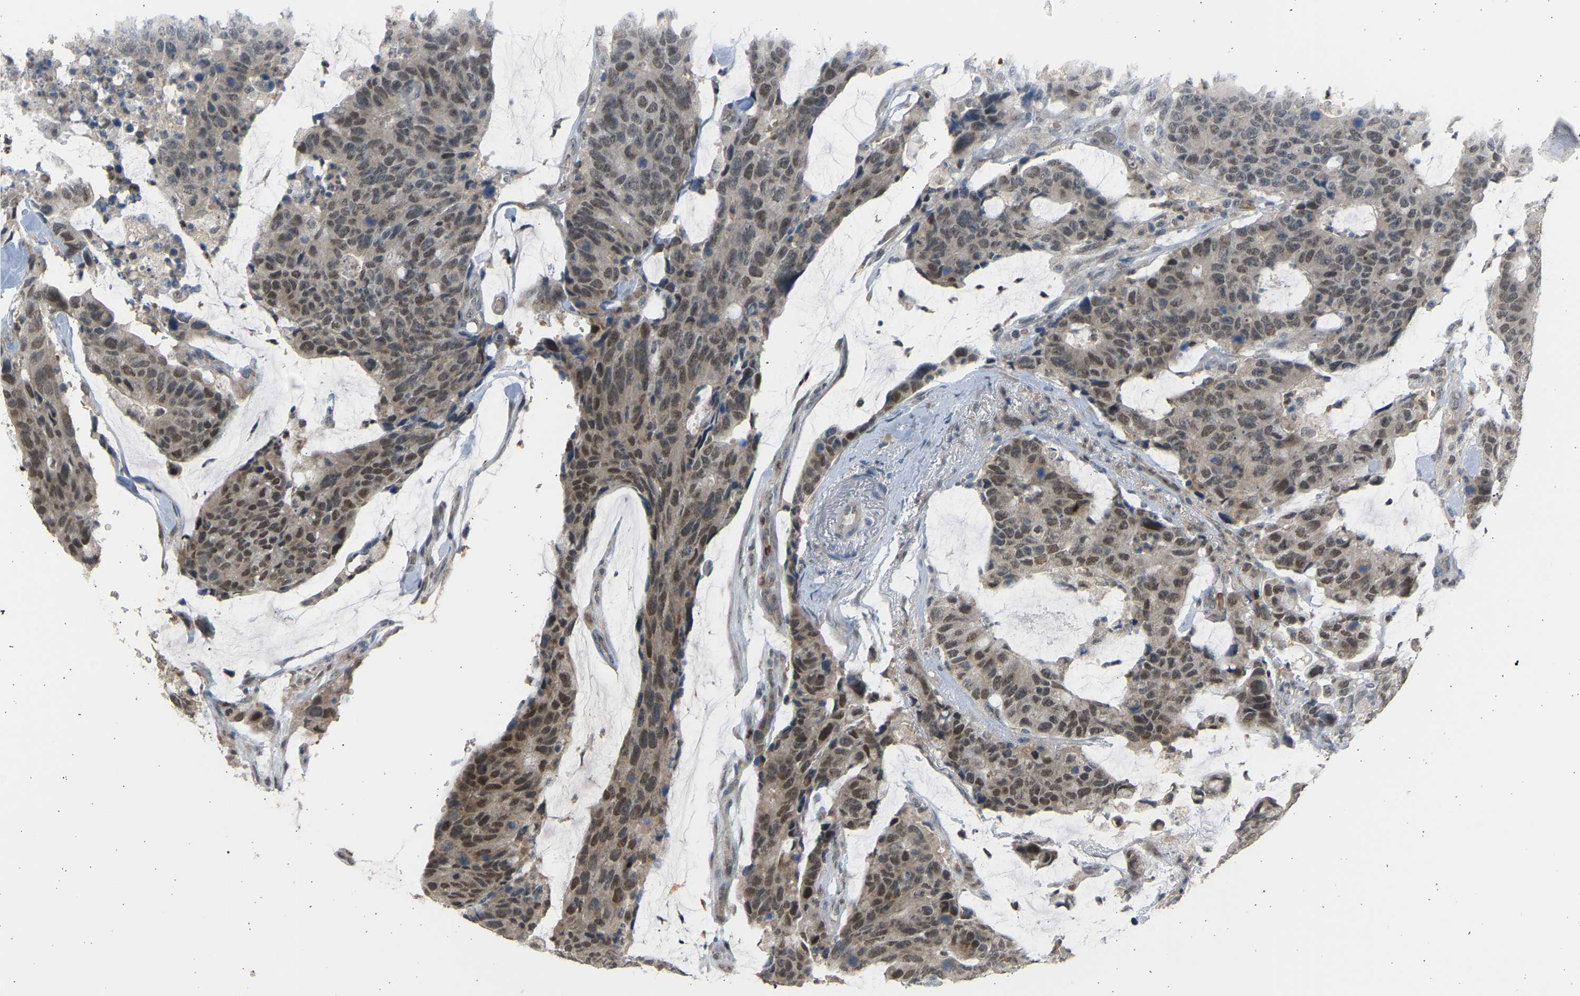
{"staining": {"intensity": "moderate", "quantity": ">75%", "location": "nuclear"}, "tissue": "colorectal cancer", "cell_type": "Tumor cells", "image_type": "cancer", "snomed": [{"axis": "morphology", "description": "Adenocarcinoma, NOS"}, {"axis": "topography", "description": "Colon"}], "caption": "Immunohistochemistry staining of adenocarcinoma (colorectal), which shows medium levels of moderate nuclear expression in about >75% of tumor cells indicating moderate nuclear protein expression. The staining was performed using DAB (brown) for protein detection and nuclei were counterstained in hematoxylin (blue).", "gene": "BIRC2", "patient": {"sex": "female", "age": 86}}